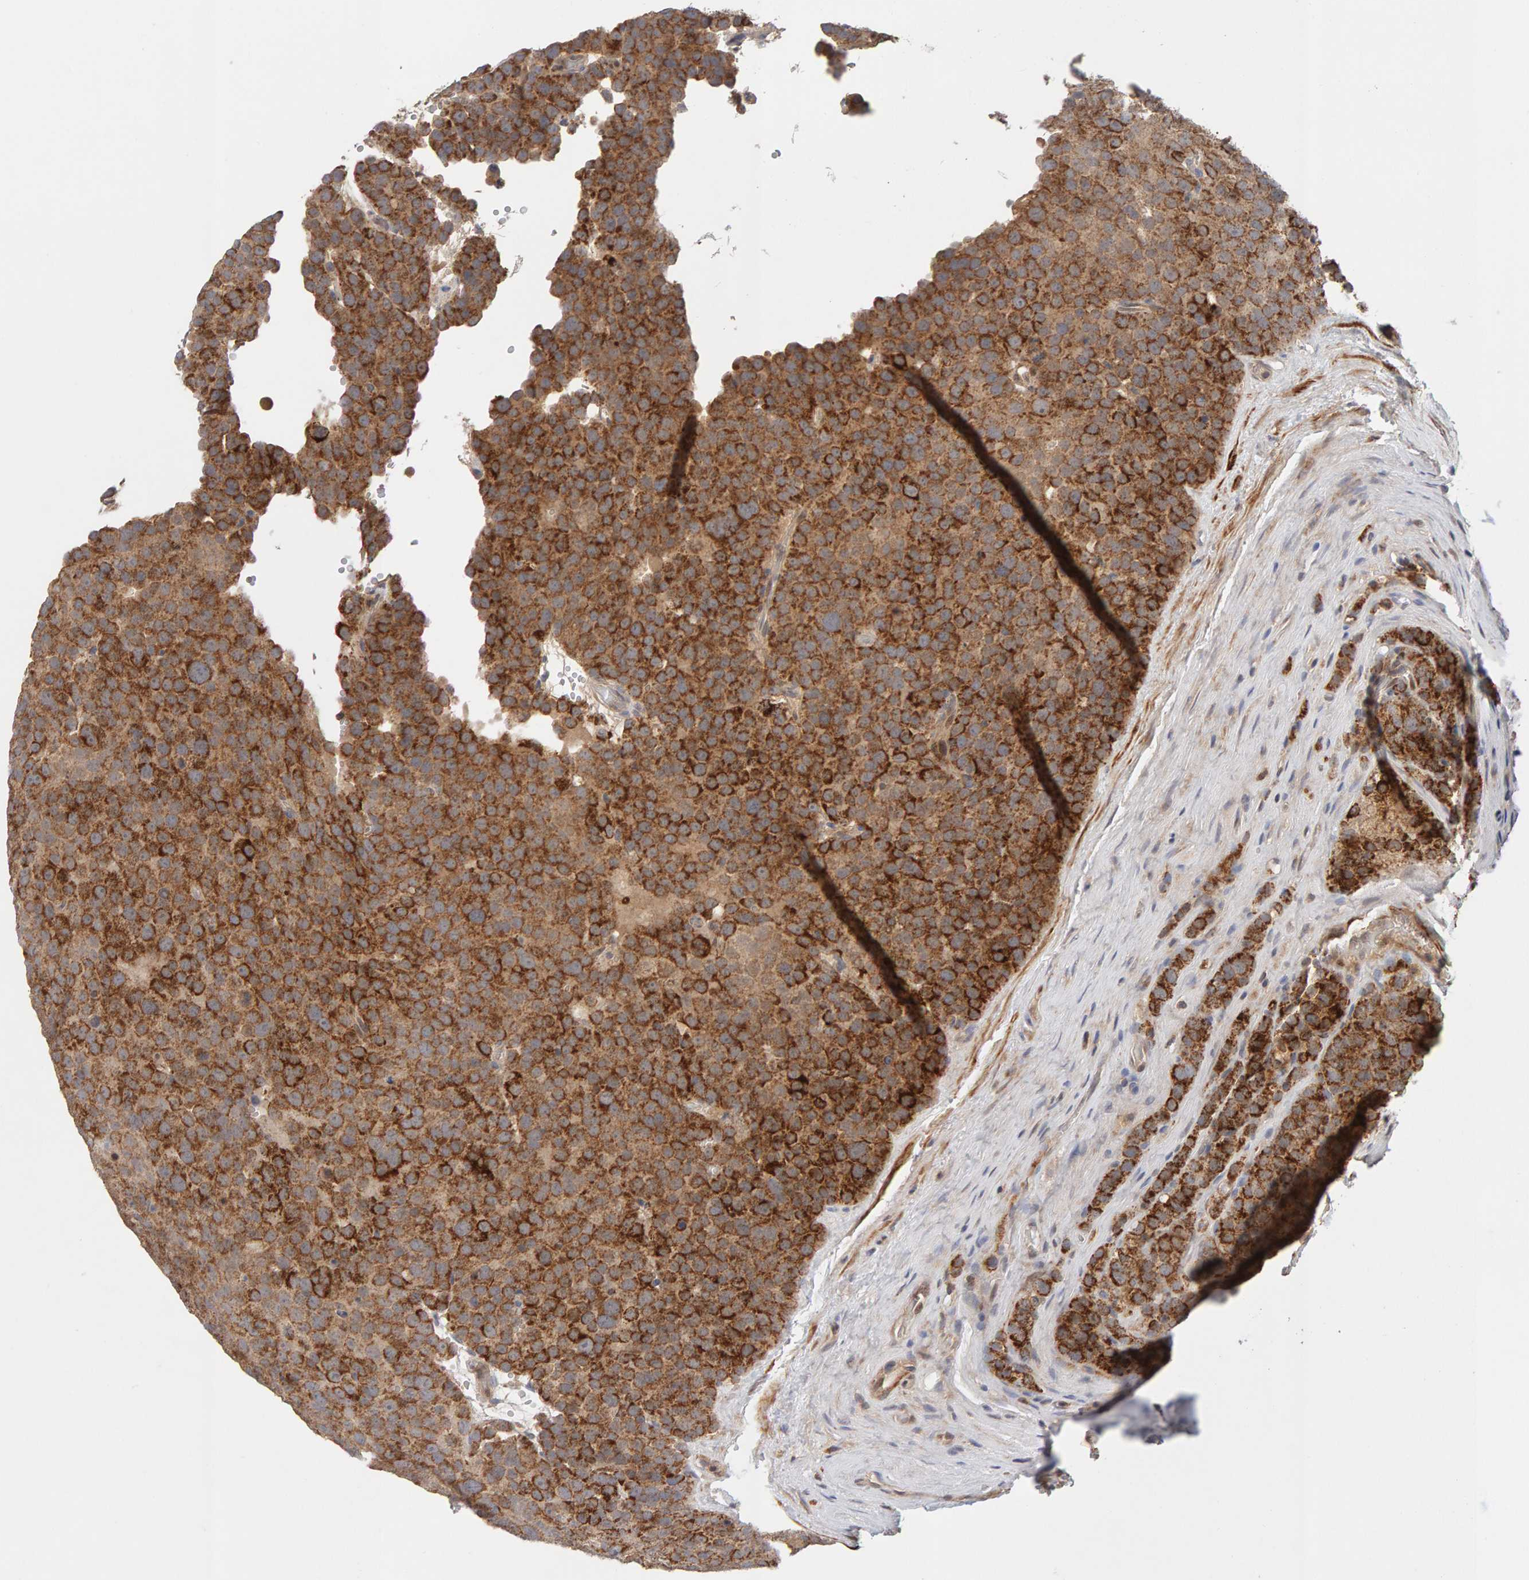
{"staining": {"intensity": "strong", "quantity": "25%-75%", "location": "cytoplasmic/membranous"}, "tissue": "testis cancer", "cell_type": "Tumor cells", "image_type": "cancer", "snomed": [{"axis": "morphology", "description": "Seminoma, NOS"}, {"axis": "topography", "description": "Testis"}], "caption": "This micrograph demonstrates testis cancer (seminoma) stained with immunohistochemistry (IHC) to label a protein in brown. The cytoplasmic/membranous of tumor cells show strong positivity for the protein. Nuclei are counter-stained blue.", "gene": "NUDCD1", "patient": {"sex": "male", "age": 71}}